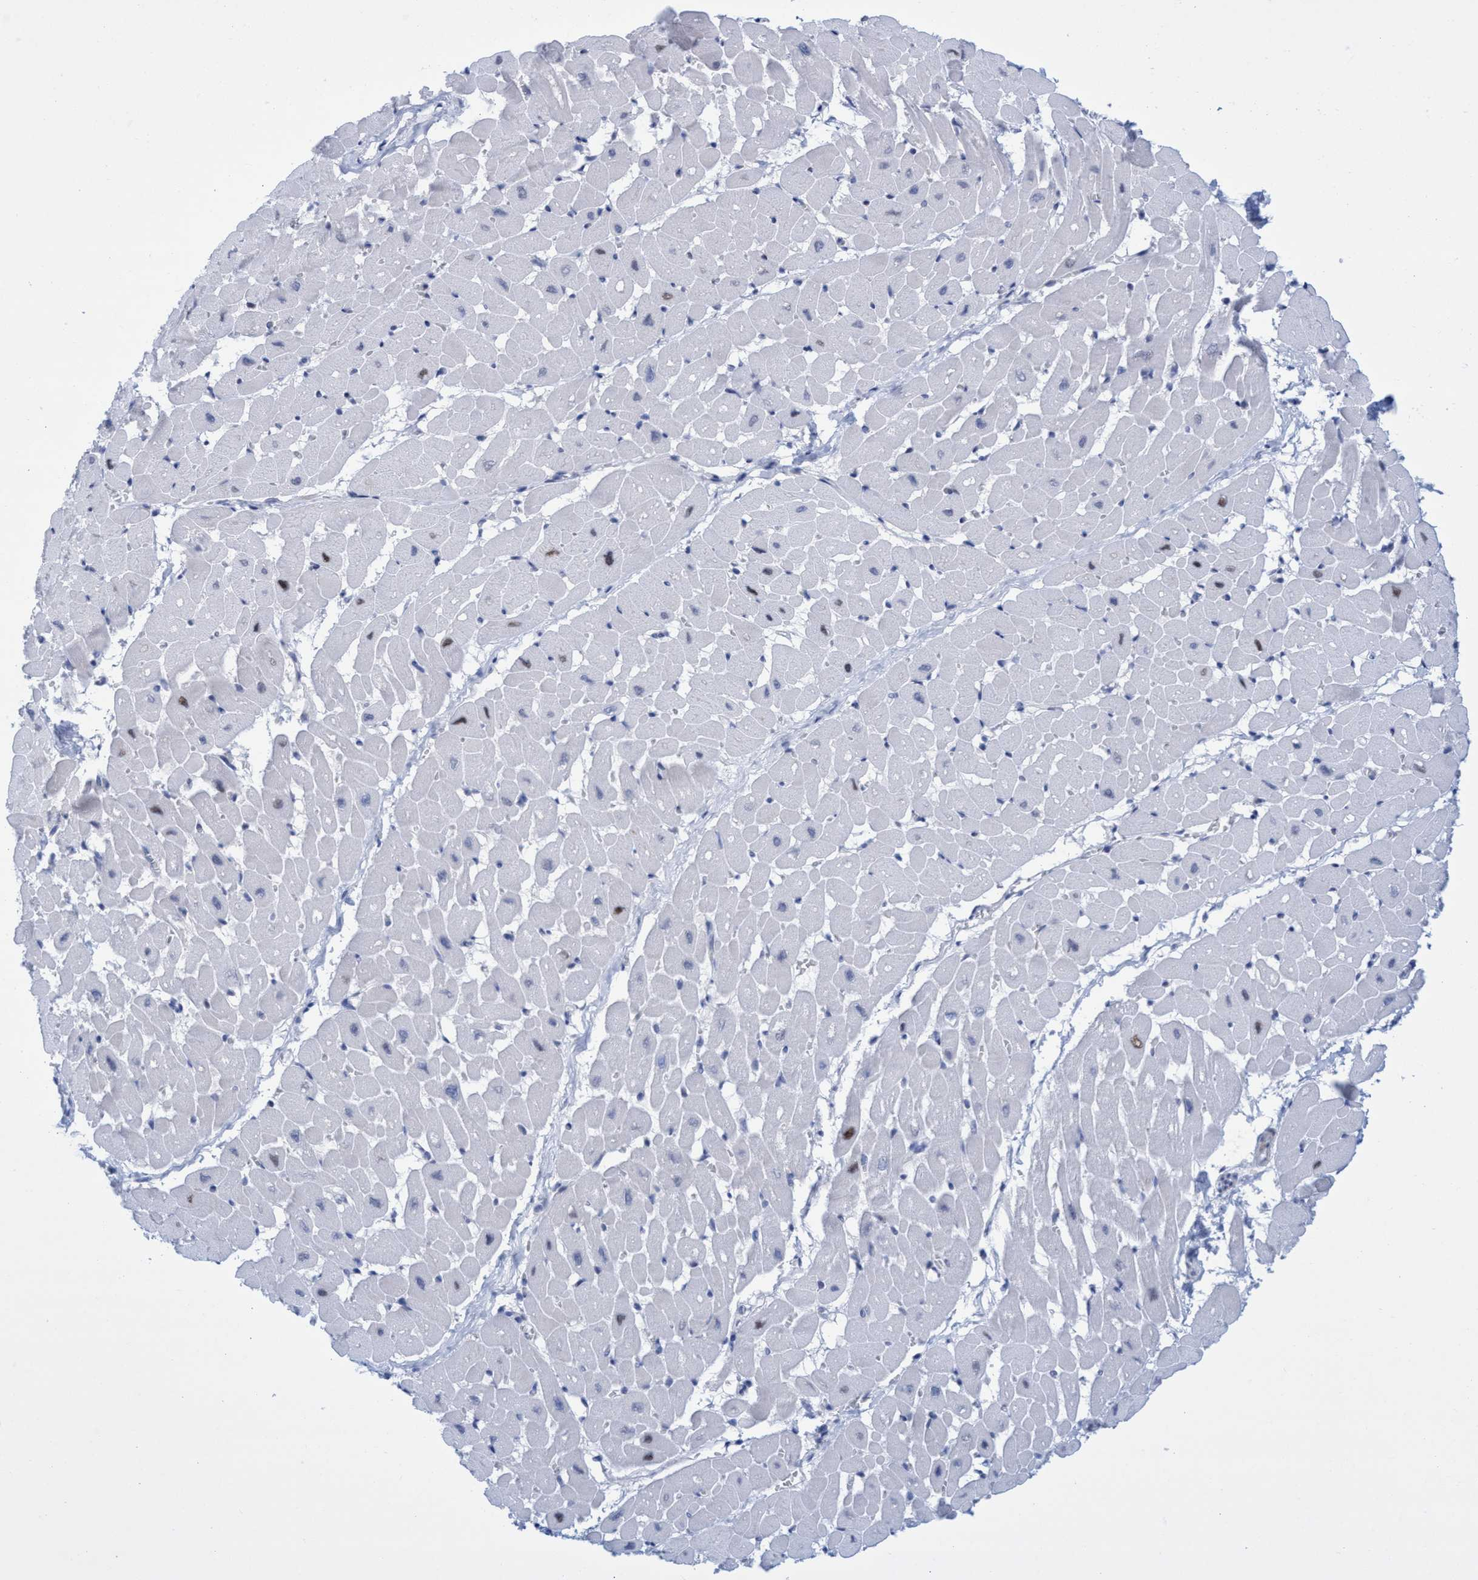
{"staining": {"intensity": "negative", "quantity": "none", "location": "none"}, "tissue": "heart muscle", "cell_type": "Cardiomyocytes", "image_type": "normal", "snomed": [{"axis": "morphology", "description": "Normal tissue, NOS"}, {"axis": "topography", "description": "Heart"}], "caption": "Cardiomyocytes are negative for protein expression in unremarkable human heart muscle.", "gene": "R3HCC1", "patient": {"sex": "male", "age": 45}}